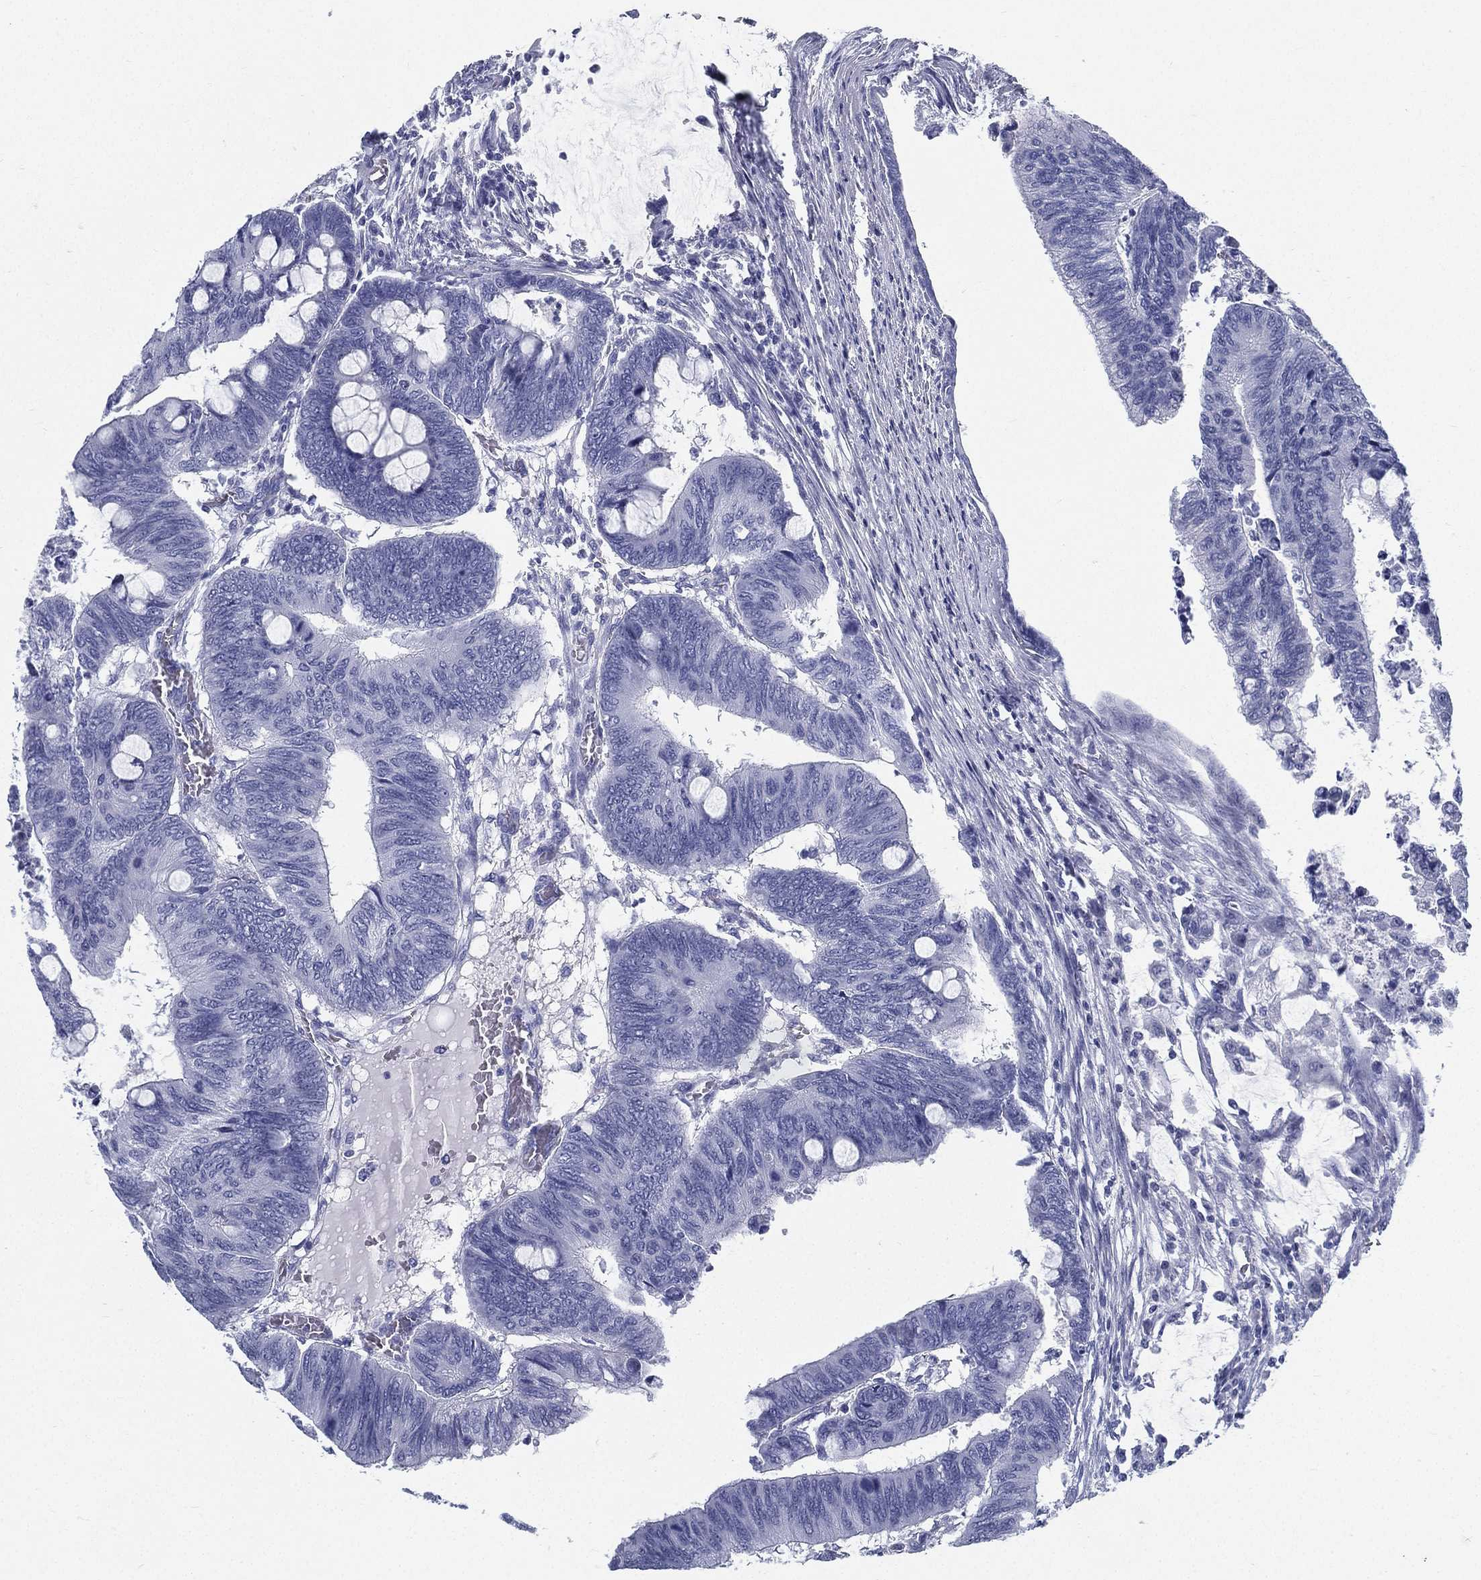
{"staining": {"intensity": "negative", "quantity": "none", "location": "none"}, "tissue": "colorectal cancer", "cell_type": "Tumor cells", "image_type": "cancer", "snomed": [{"axis": "morphology", "description": "Normal tissue, NOS"}, {"axis": "morphology", "description": "Adenocarcinoma, NOS"}, {"axis": "topography", "description": "Rectum"}, {"axis": "topography", "description": "Peripheral nerve tissue"}], "caption": "This is an IHC photomicrograph of colorectal cancer. There is no positivity in tumor cells.", "gene": "ATP1B2", "patient": {"sex": "male", "age": 92}}